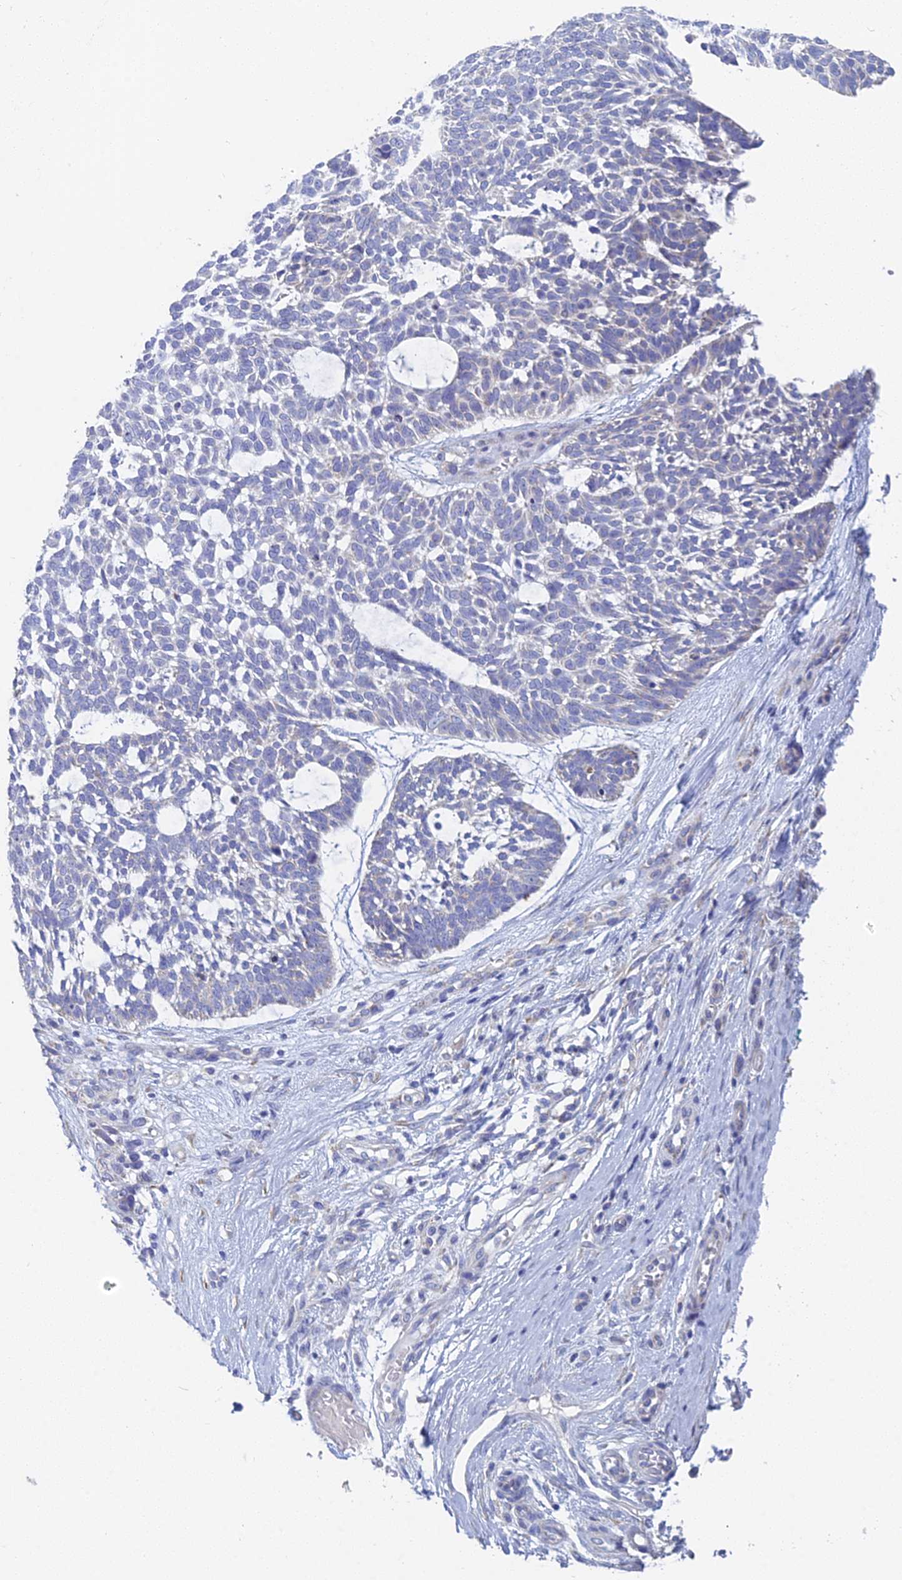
{"staining": {"intensity": "negative", "quantity": "none", "location": "none"}, "tissue": "skin cancer", "cell_type": "Tumor cells", "image_type": "cancer", "snomed": [{"axis": "morphology", "description": "Basal cell carcinoma"}, {"axis": "topography", "description": "Skin"}], "caption": "Skin cancer was stained to show a protein in brown. There is no significant positivity in tumor cells.", "gene": "CRACR2B", "patient": {"sex": "male", "age": 88}}